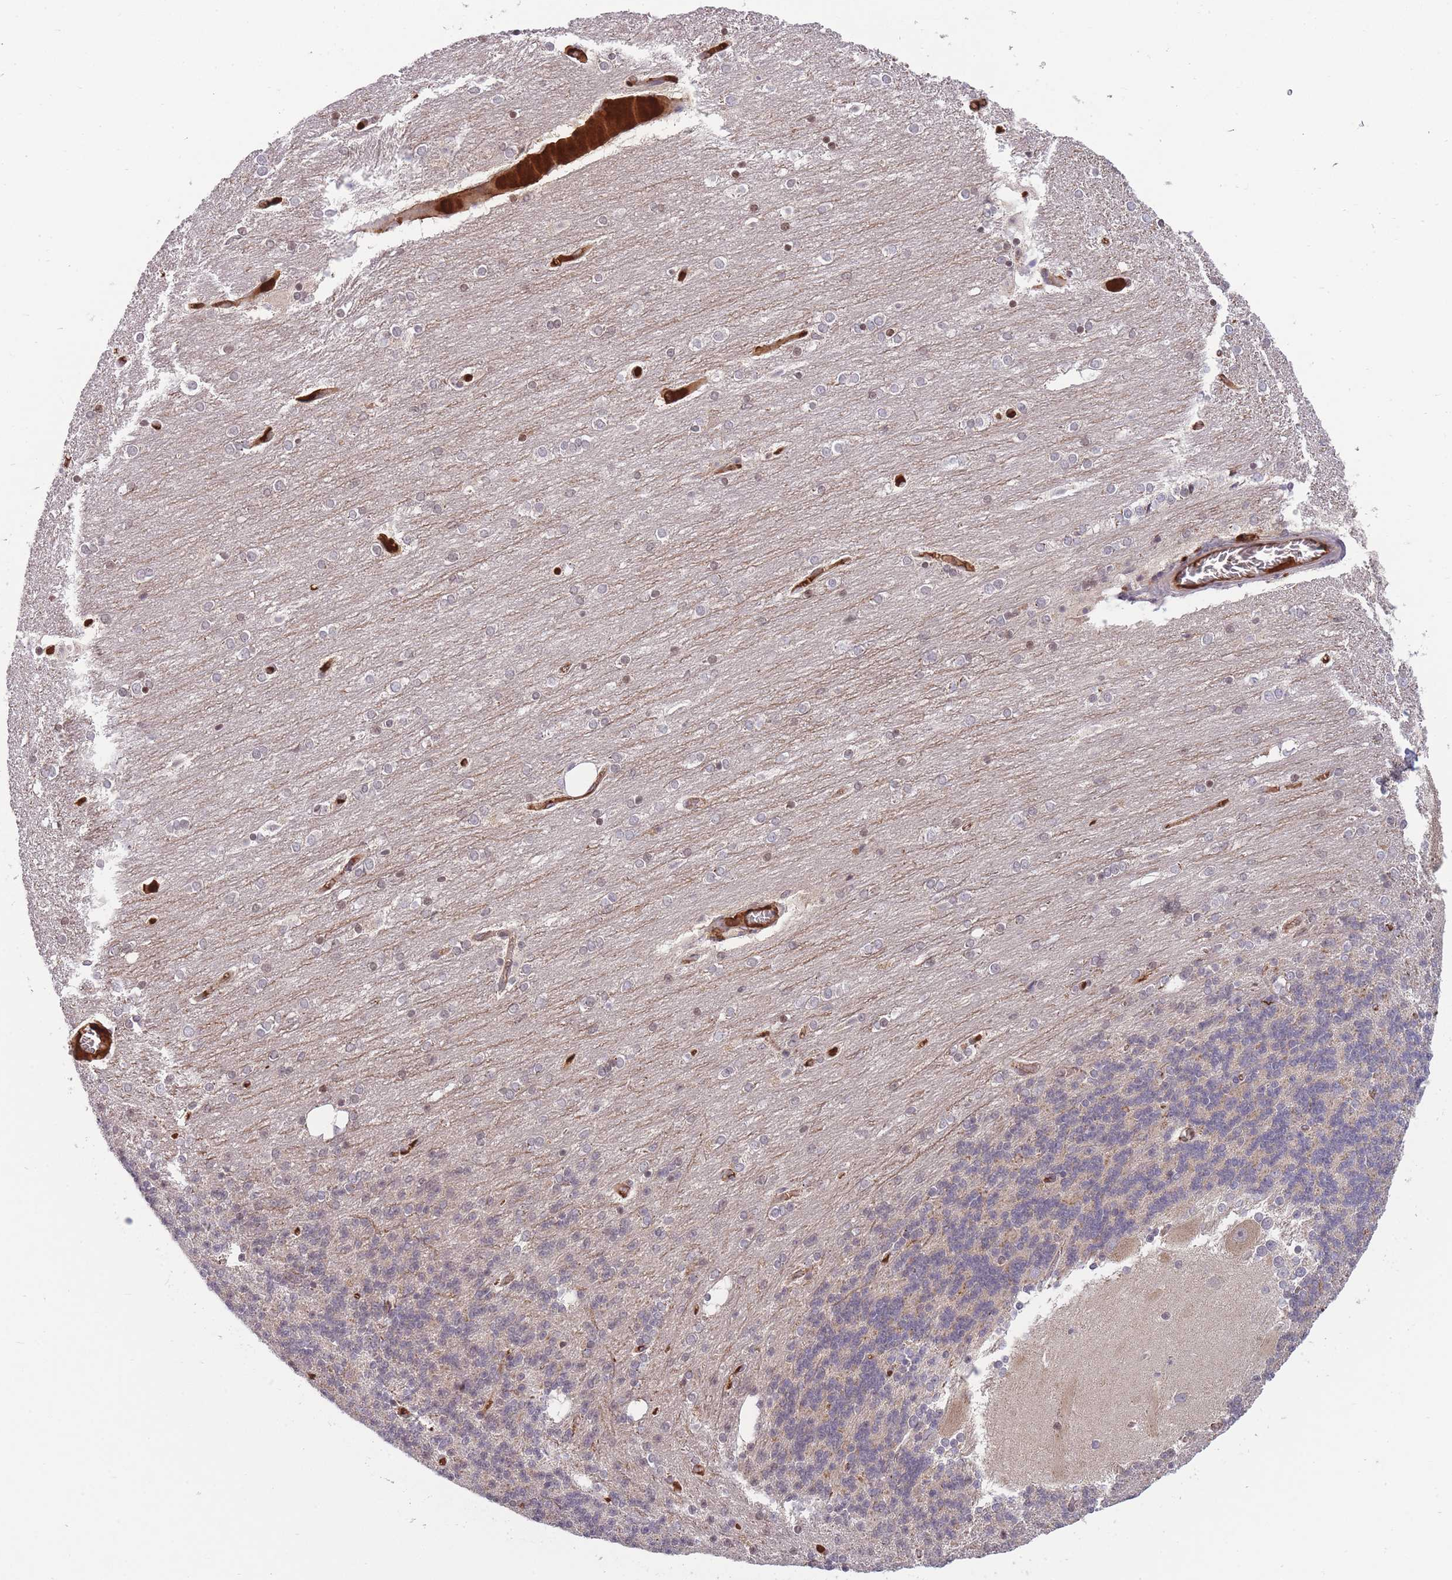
{"staining": {"intensity": "weak", "quantity": "25%-75%", "location": "cytoplasmic/membranous"}, "tissue": "cerebellum", "cell_type": "Cells in granular layer", "image_type": "normal", "snomed": [{"axis": "morphology", "description": "Normal tissue, NOS"}, {"axis": "topography", "description": "Cerebellum"}], "caption": "Weak cytoplasmic/membranous positivity for a protein is present in approximately 25%-75% of cells in granular layer of benign cerebellum using immunohistochemistry (IHC).", "gene": "RALGDS", "patient": {"sex": "female", "age": 54}}